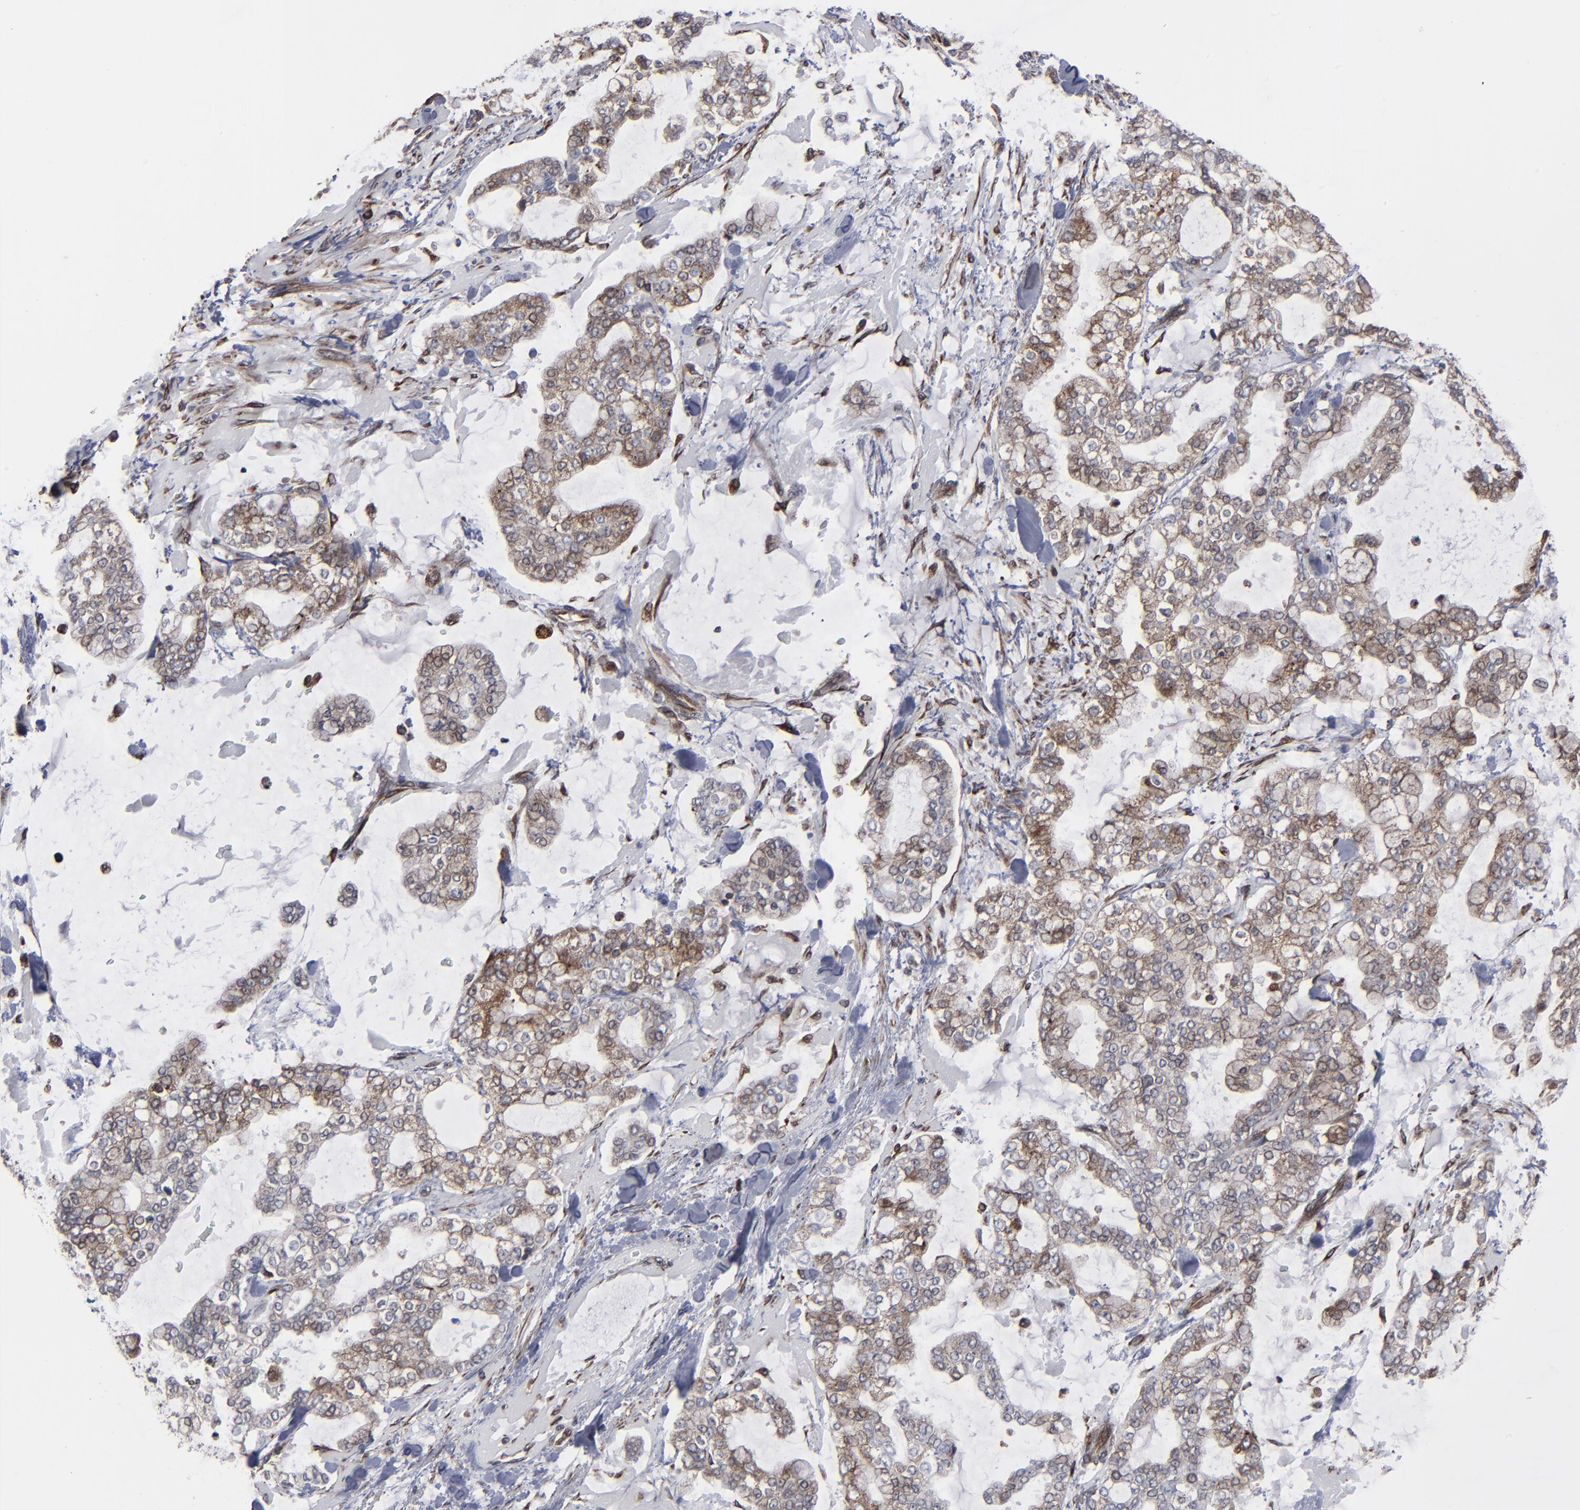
{"staining": {"intensity": "weak", "quantity": ">75%", "location": "cytoplasmic/membranous"}, "tissue": "stomach cancer", "cell_type": "Tumor cells", "image_type": "cancer", "snomed": [{"axis": "morphology", "description": "Normal tissue, NOS"}, {"axis": "morphology", "description": "Adenocarcinoma, NOS"}, {"axis": "topography", "description": "Stomach, upper"}, {"axis": "topography", "description": "Stomach"}], "caption": "This is an image of immunohistochemistry staining of stomach cancer, which shows weak positivity in the cytoplasmic/membranous of tumor cells.", "gene": "CNIH1", "patient": {"sex": "male", "age": 76}}